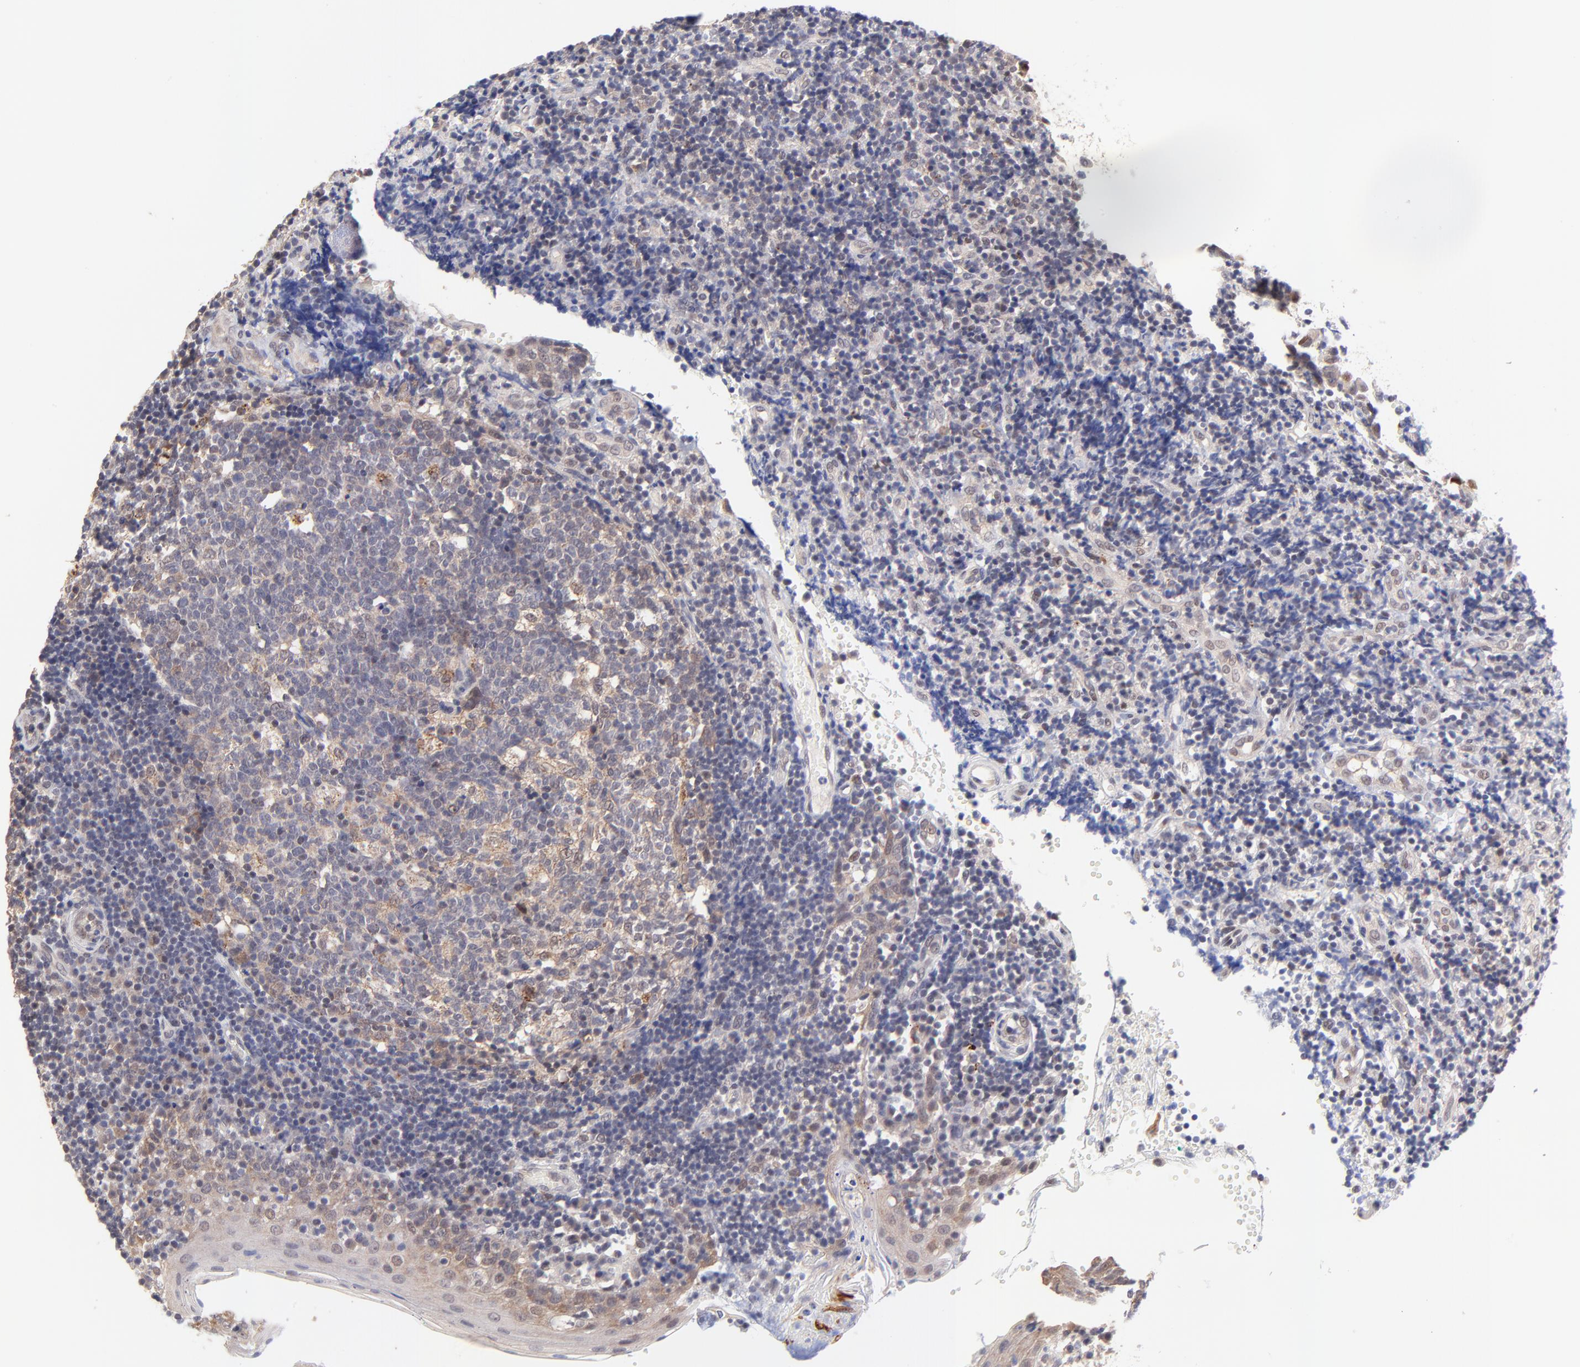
{"staining": {"intensity": "weak", "quantity": "25%-75%", "location": "cytoplasmic/membranous"}, "tissue": "tonsil", "cell_type": "Germinal center cells", "image_type": "normal", "snomed": [{"axis": "morphology", "description": "Normal tissue, NOS"}, {"axis": "topography", "description": "Tonsil"}], "caption": "Tonsil stained for a protein (brown) shows weak cytoplasmic/membranous positive positivity in about 25%-75% of germinal center cells.", "gene": "ZNF747", "patient": {"sex": "female", "age": 40}}